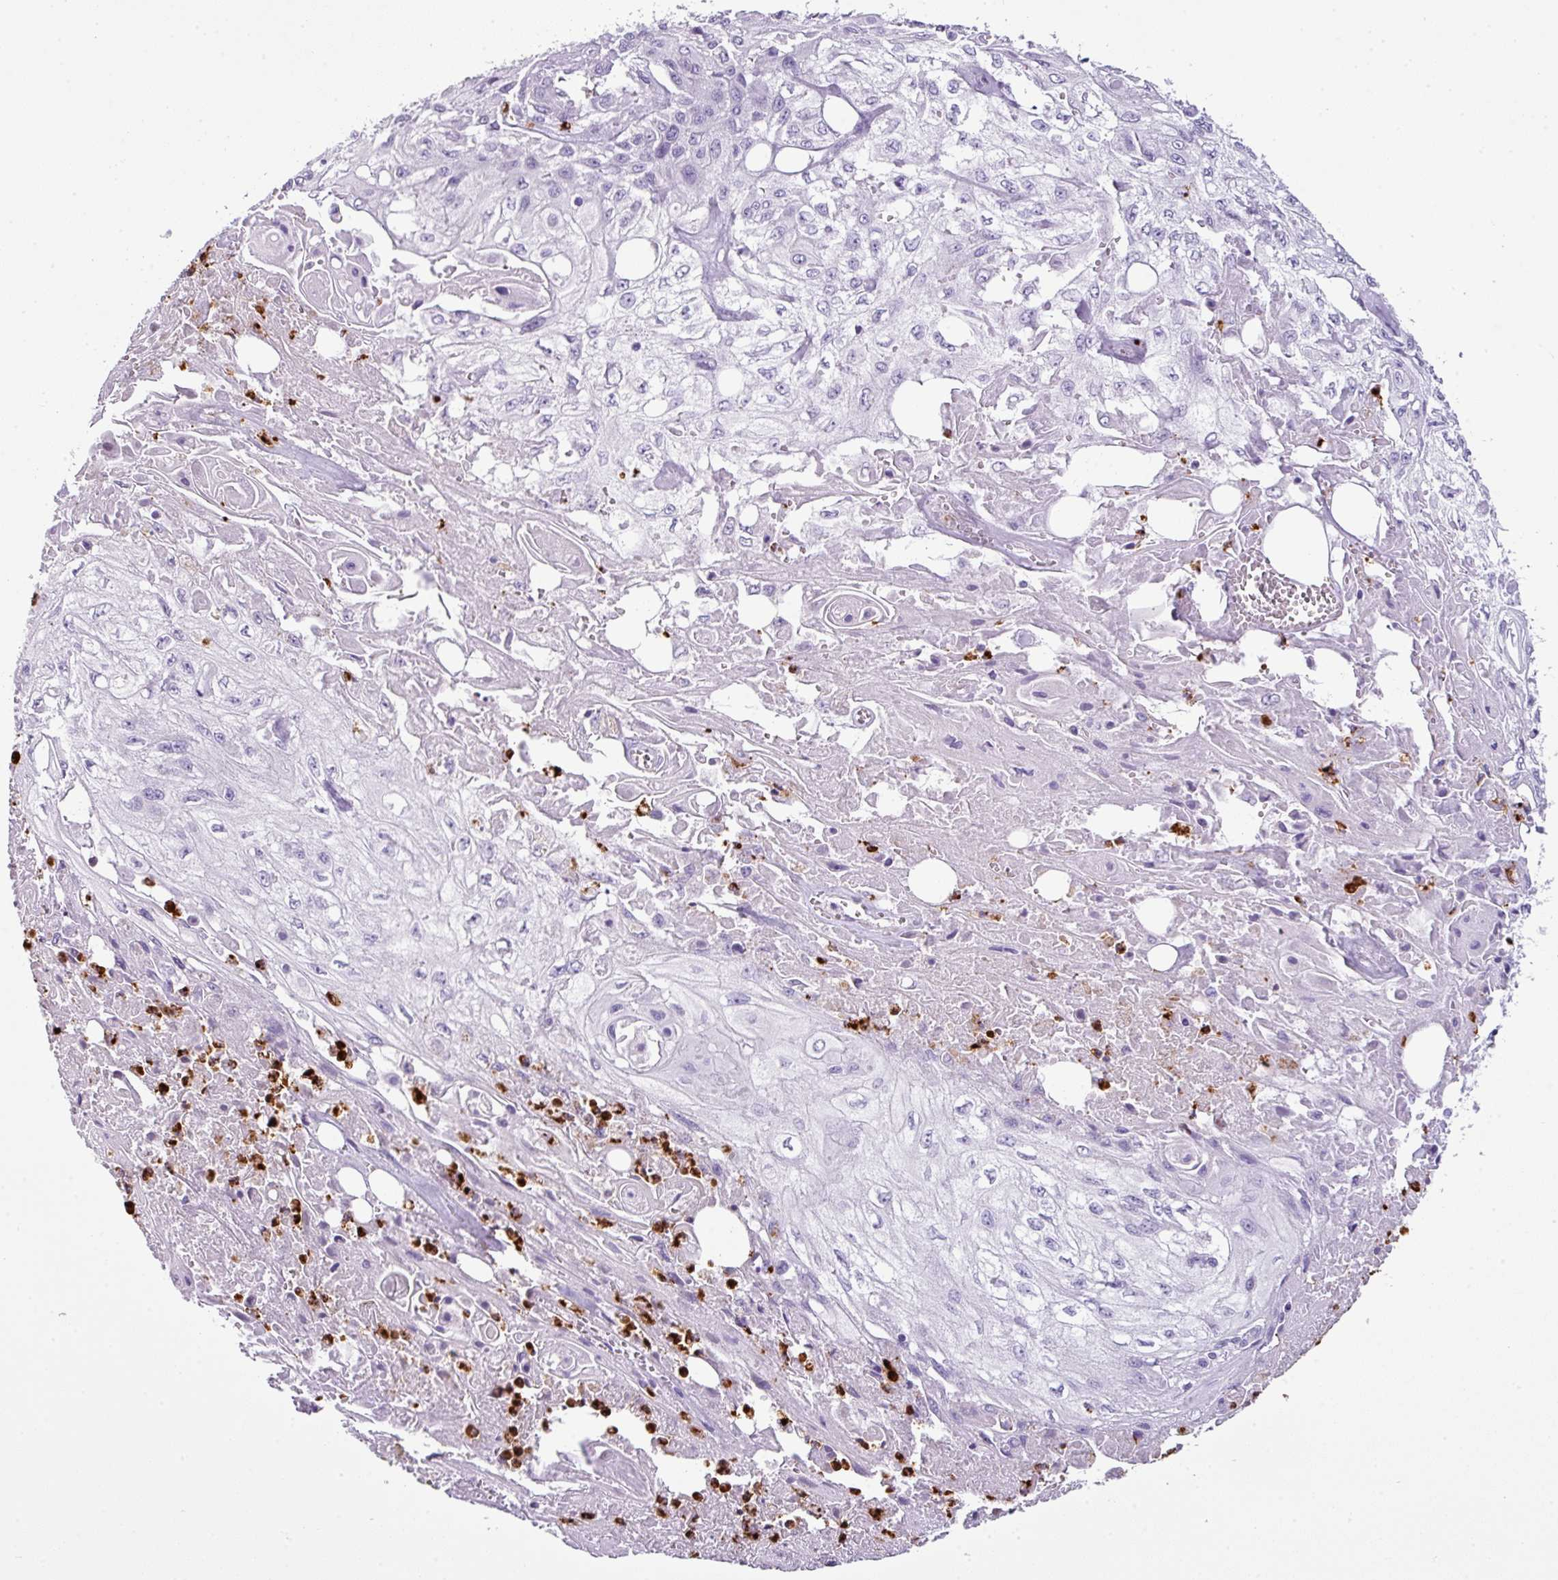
{"staining": {"intensity": "negative", "quantity": "none", "location": "none"}, "tissue": "skin cancer", "cell_type": "Tumor cells", "image_type": "cancer", "snomed": [{"axis": "morphology", "description": "Squamous cell carcinoma, NOS"}, {"axis": "morphology", "description": "Squamous cell carcinoma, metastatic, NOS"}, {"axis": "topography", "description": "Skin"}, {"axis": "topography", "description": "Lymph node"}], "caption": "A micrograph of human skin squamous cell carcinoma is negative for staining in tumor cells. (Brightfield microscopy of DAB (3,3'-diaminobenzidine) IHC at high magnification).", "gene": "CTSG", "patient": {"sex": "male", "age": 75}}